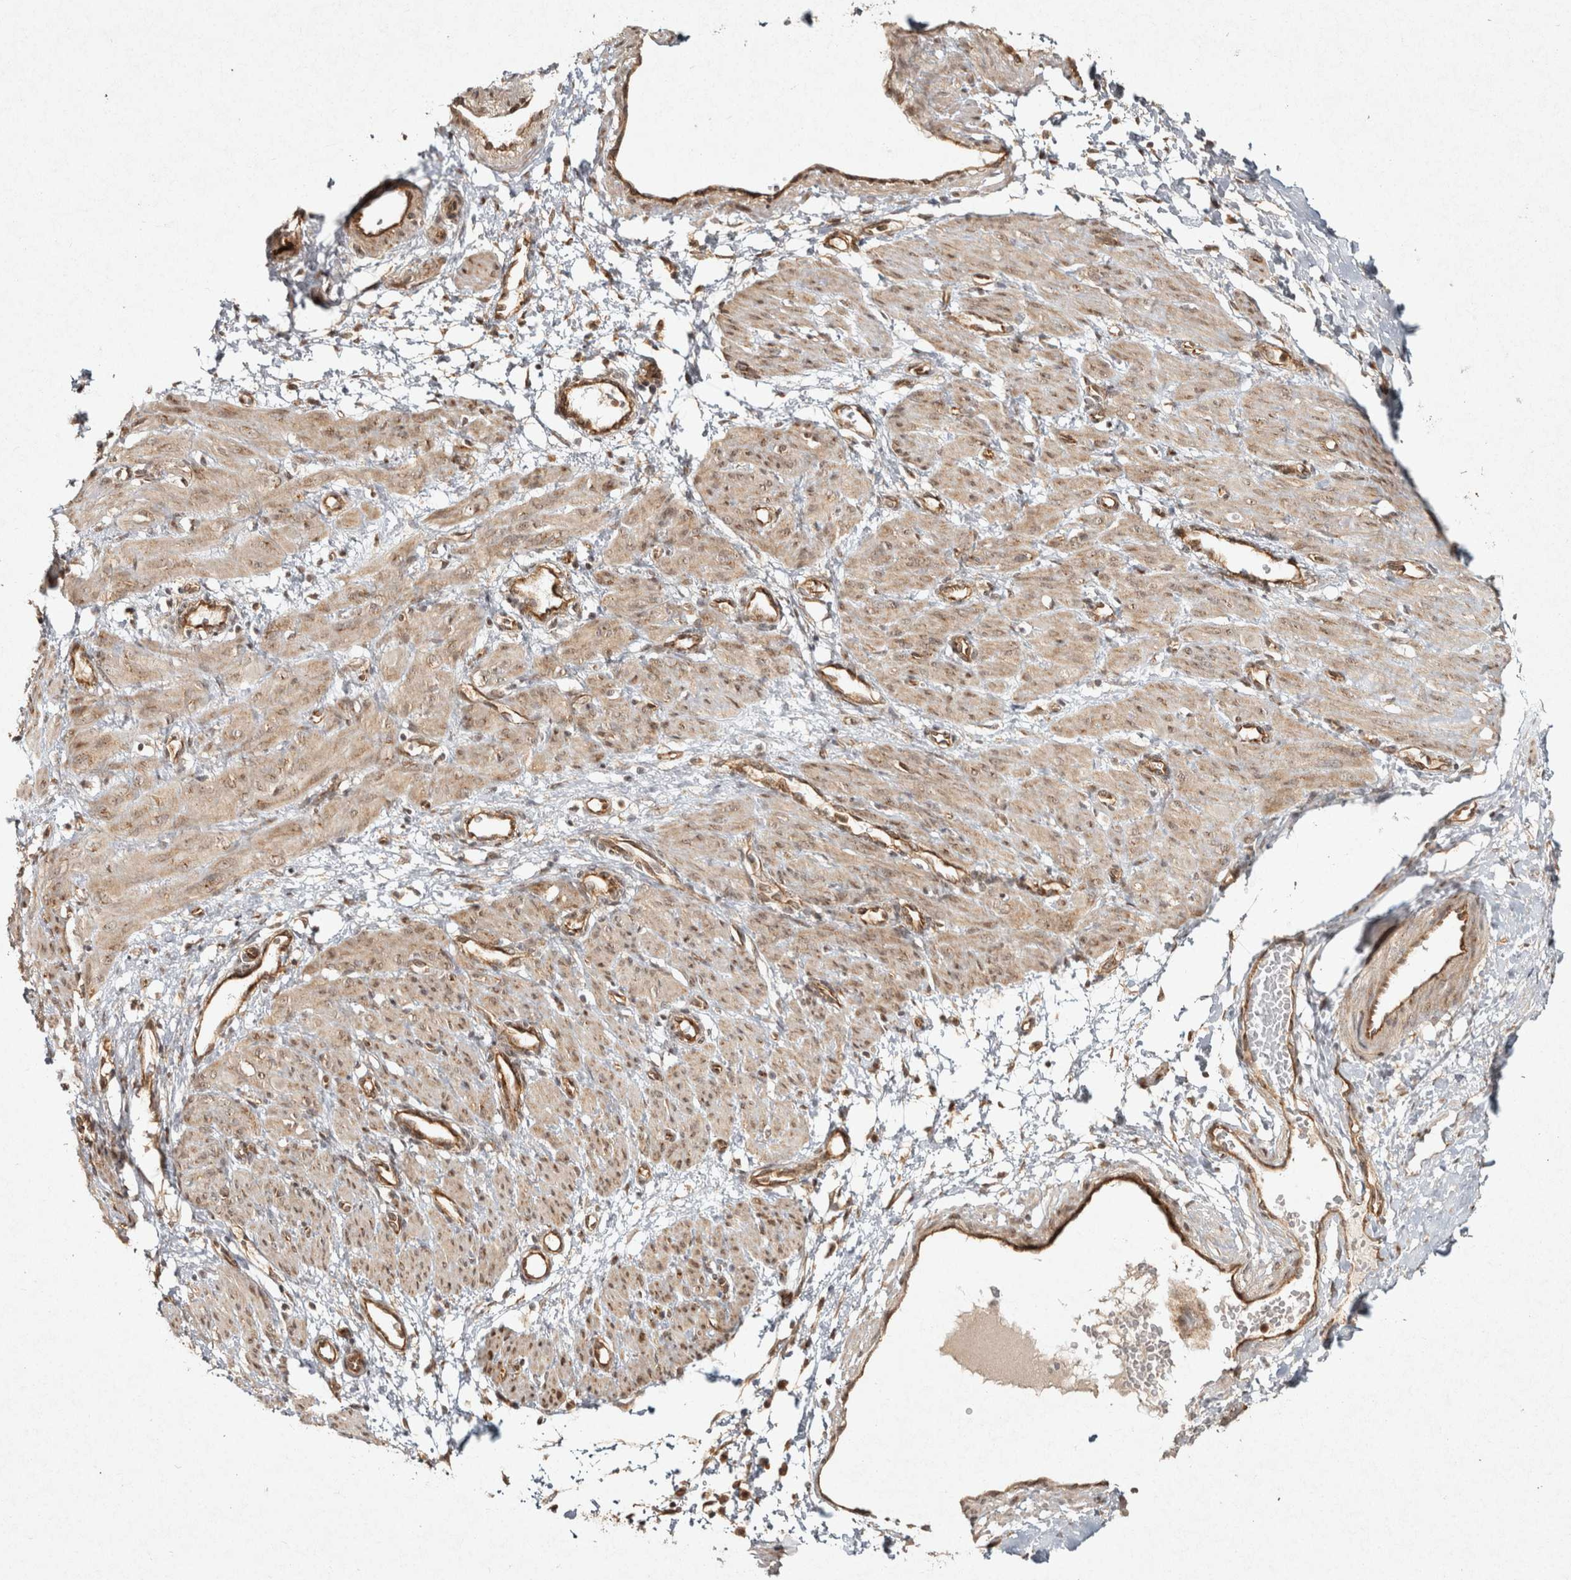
{"staining": {"intensity": "weak", "quantity": "25%-75%", "location": "cytoplasmic/membranous,nuclear"}, "tissue": "smooth muscle", "cell_type": "Smooth muscle cells", "image_type": "normal", "snomed": [{"axis": "morphology", "description": "Normal tissue, NOS"}, {"axis": "topography", "description": "Endometrium"}], "caption": "IHC (DAB) staining of benign smooth muscle reveals weak cytoplasmic/membranous,nuclear protein staining in approximately 25%-75% of smooth muscle cells.", "gene": "CAMSAP2", "patient": {"sex": "female", "age": 33}}